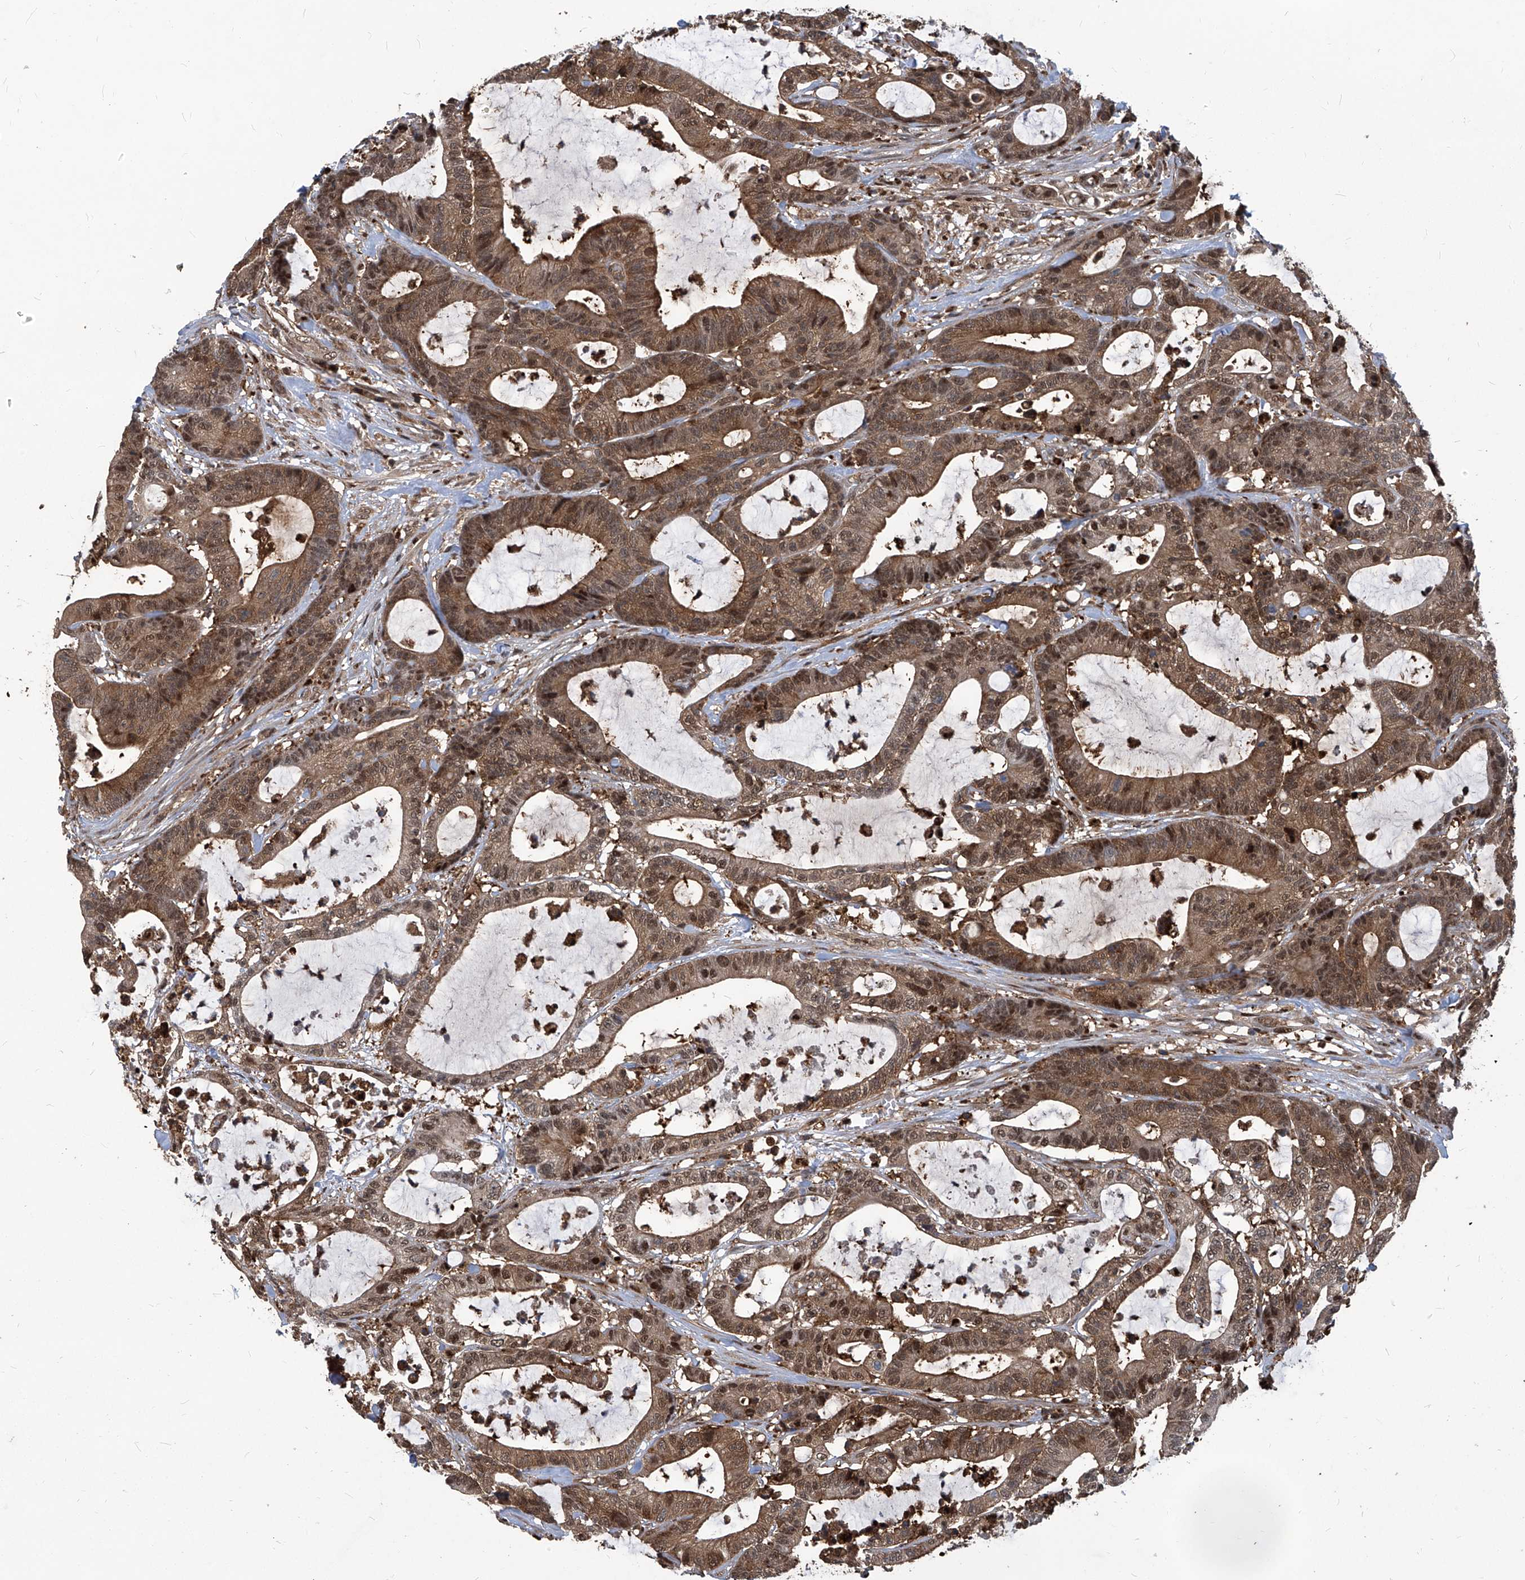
{"staining": {"intensity": "moderate", "quantity": ">75%", "location": "cytoplasmic/membranous,nuclear"}, "tissue": "colorectal cancer", "cell_type": "Tumor cells", "image_type": "cancer", "snomed": [{"axis": "morphology", "description": "Adenocarcinoma, NOS"}, {"axis": "topography", "description": "Colon"}], "caption": "Colorectal cancer (adenocarcinoma) stained with a protein marker reveals moderate staining in tumor cells.", "gene": "PSMB1", "patient": {"sex": "female", "age": 84}}